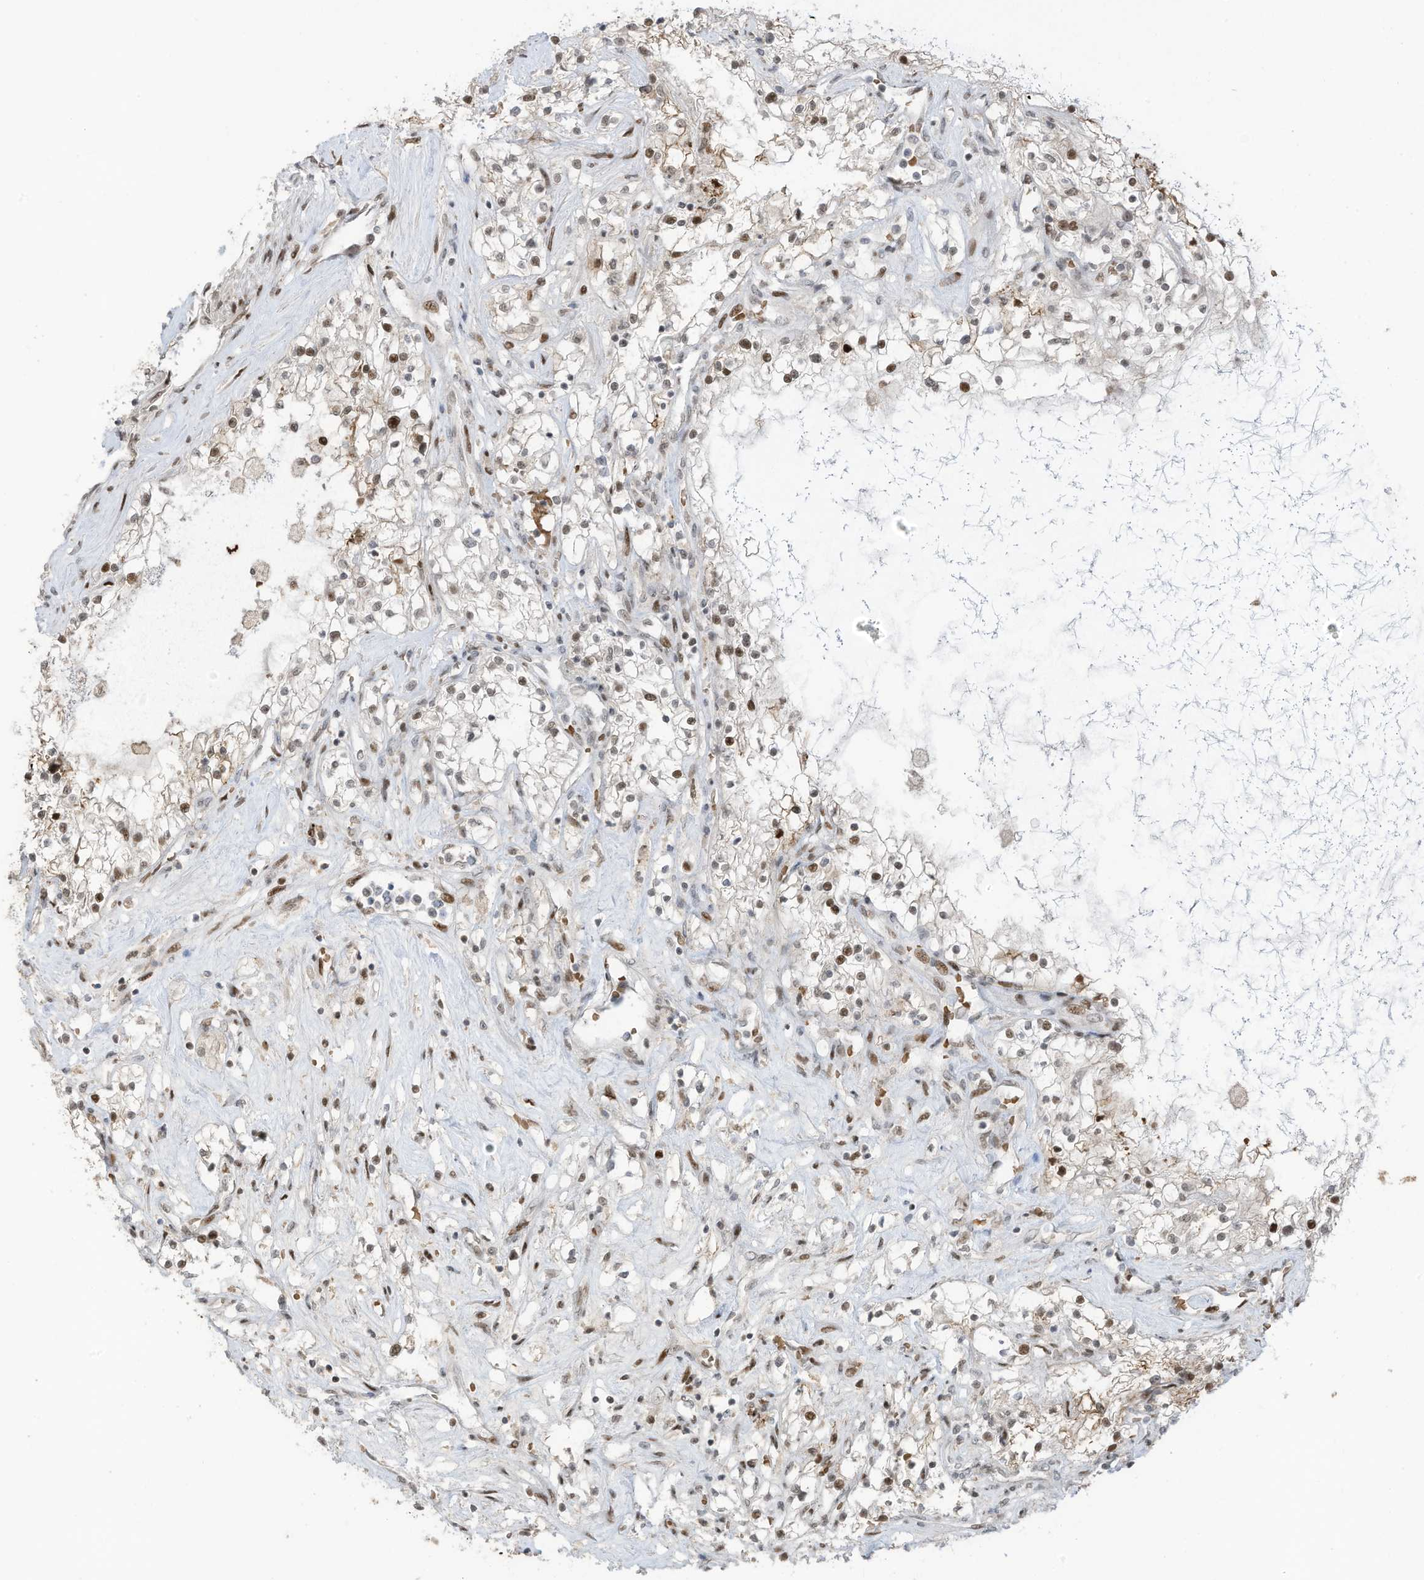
{"staining": {"intensity": "weak", "quantity": "<25%", "location": "cytoplasmic/membranous,nuclear"}, "tissue": "renal cancer", "cell_type": "Tumor cells", "image_type": "cancer", "snomed": [{"axis": "morphology", "description": "Normal tissue, NOS"}, {"axis": "morphology", "description": "Adenocarcinoma, NOS"}, {"axis": "topography", "description": "Kidney"}], "caption": "DAB immunohistochemical staining of adenocarcinoma (renal) reveals no significant positivity in tumor cells.", "gene": "ZCWPW2", "patient": {"sex": "male", "age": 68}}